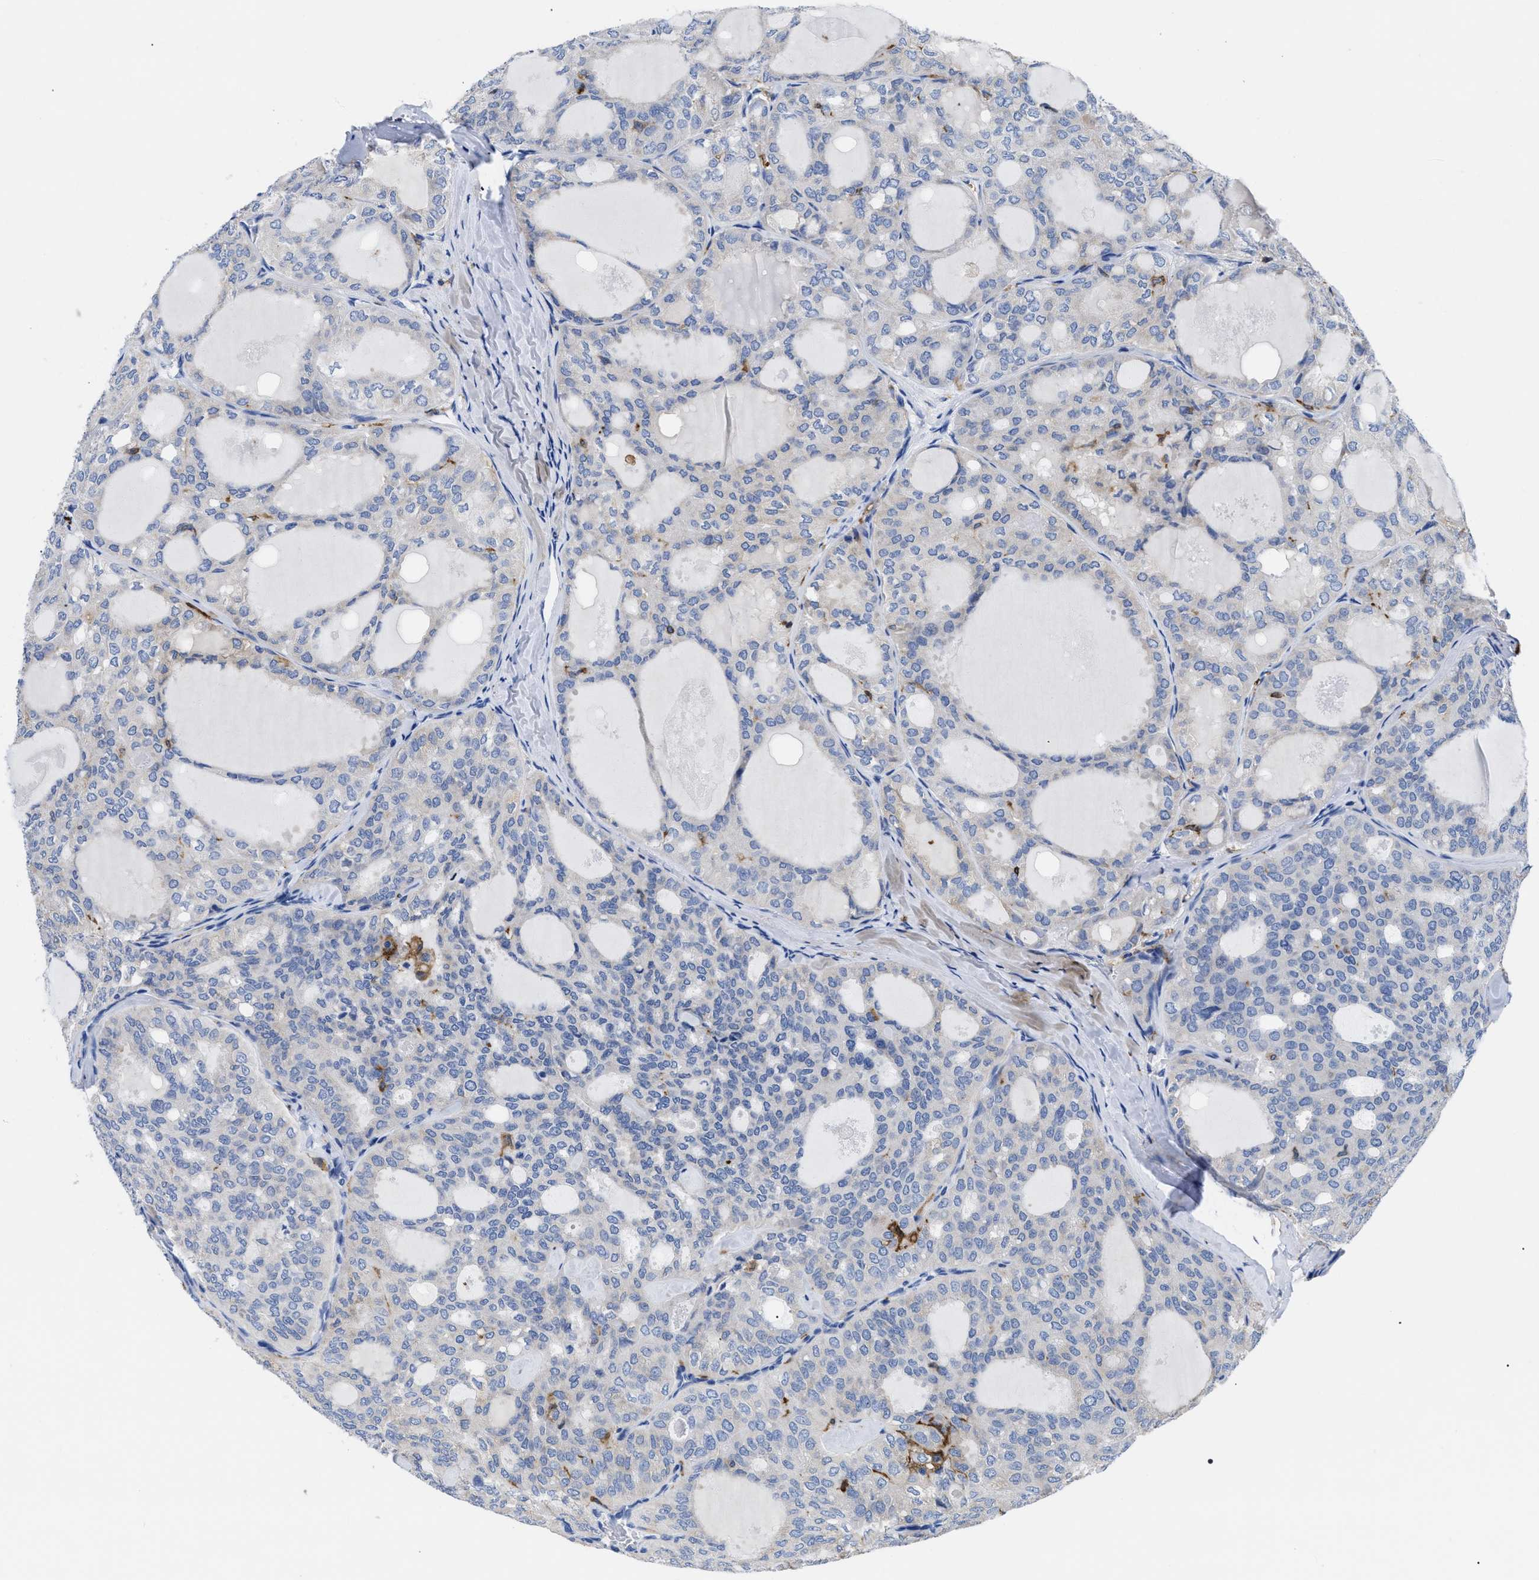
{"staining": {"intensity": "negative", "quantity": "none", "location": "none"}, "tissue": "thyroid cancer", "cell_type": "Tumor cells", "image_type": "cancer", "snomed": [{"axis": "morphology", "description": "Follicular adenoma carcinoma, NOS"}, {"axis": "topography", "description": "Thyroid gland"}], "caption": "The immunohistochemistry (IHC) histopathology image has no significant expression in tumor cells of thyroid follicular adenoma carcinoma tissue. The staining was performed using DAB (3,3'-diaminobenzidine) to visualize the protein expression in brown, while the nuclei were stained in blue with hematoxylin (Magnification: 20x).", "gene": "HLA-DPA1", "patient": {"sex": "male", "age": 75}}